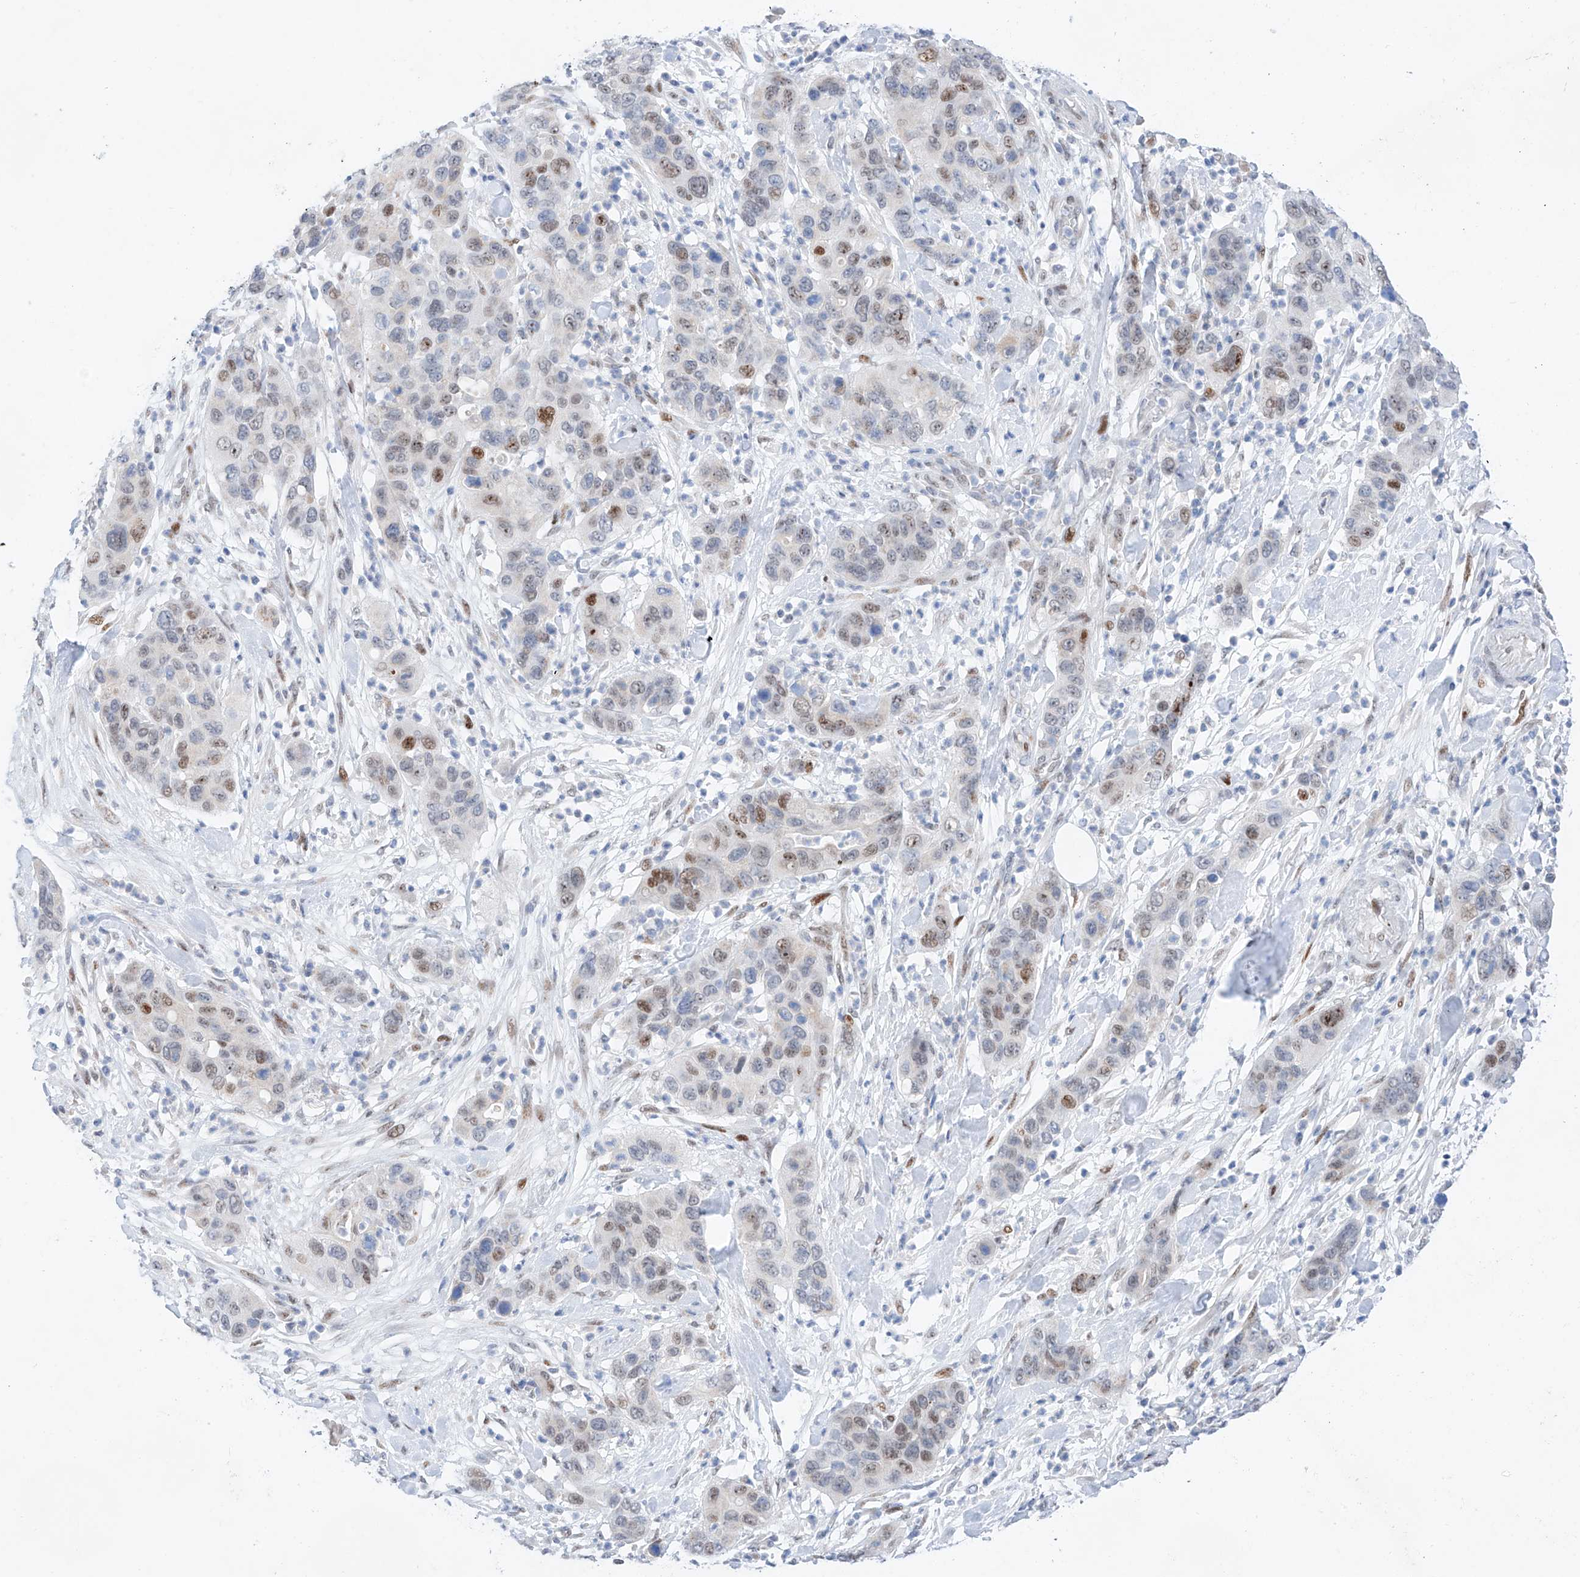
{"staining": {"intensity": "moderate", "quantity": "25%-75%", "location": "nuclear"}, "tissue": "pancreatic cancer", "cell_type": "Tumor cells", "image_type": "cancer", "snomed": [{"axis": "morphology", "description": "Adenocarcinoma, NOS"}, {"axis": "topography", "description": "Pancreas"}], "caption": "This photomicrograph reveals pancreatic cancer stained with IHC to label a protein in brown. The nuclear of tumor cells show moderate positivity for the protein. Nuclei are counter-stained blue.", "gene": "NT5C3B", "patient": {"sex": "female", "age": 71}}